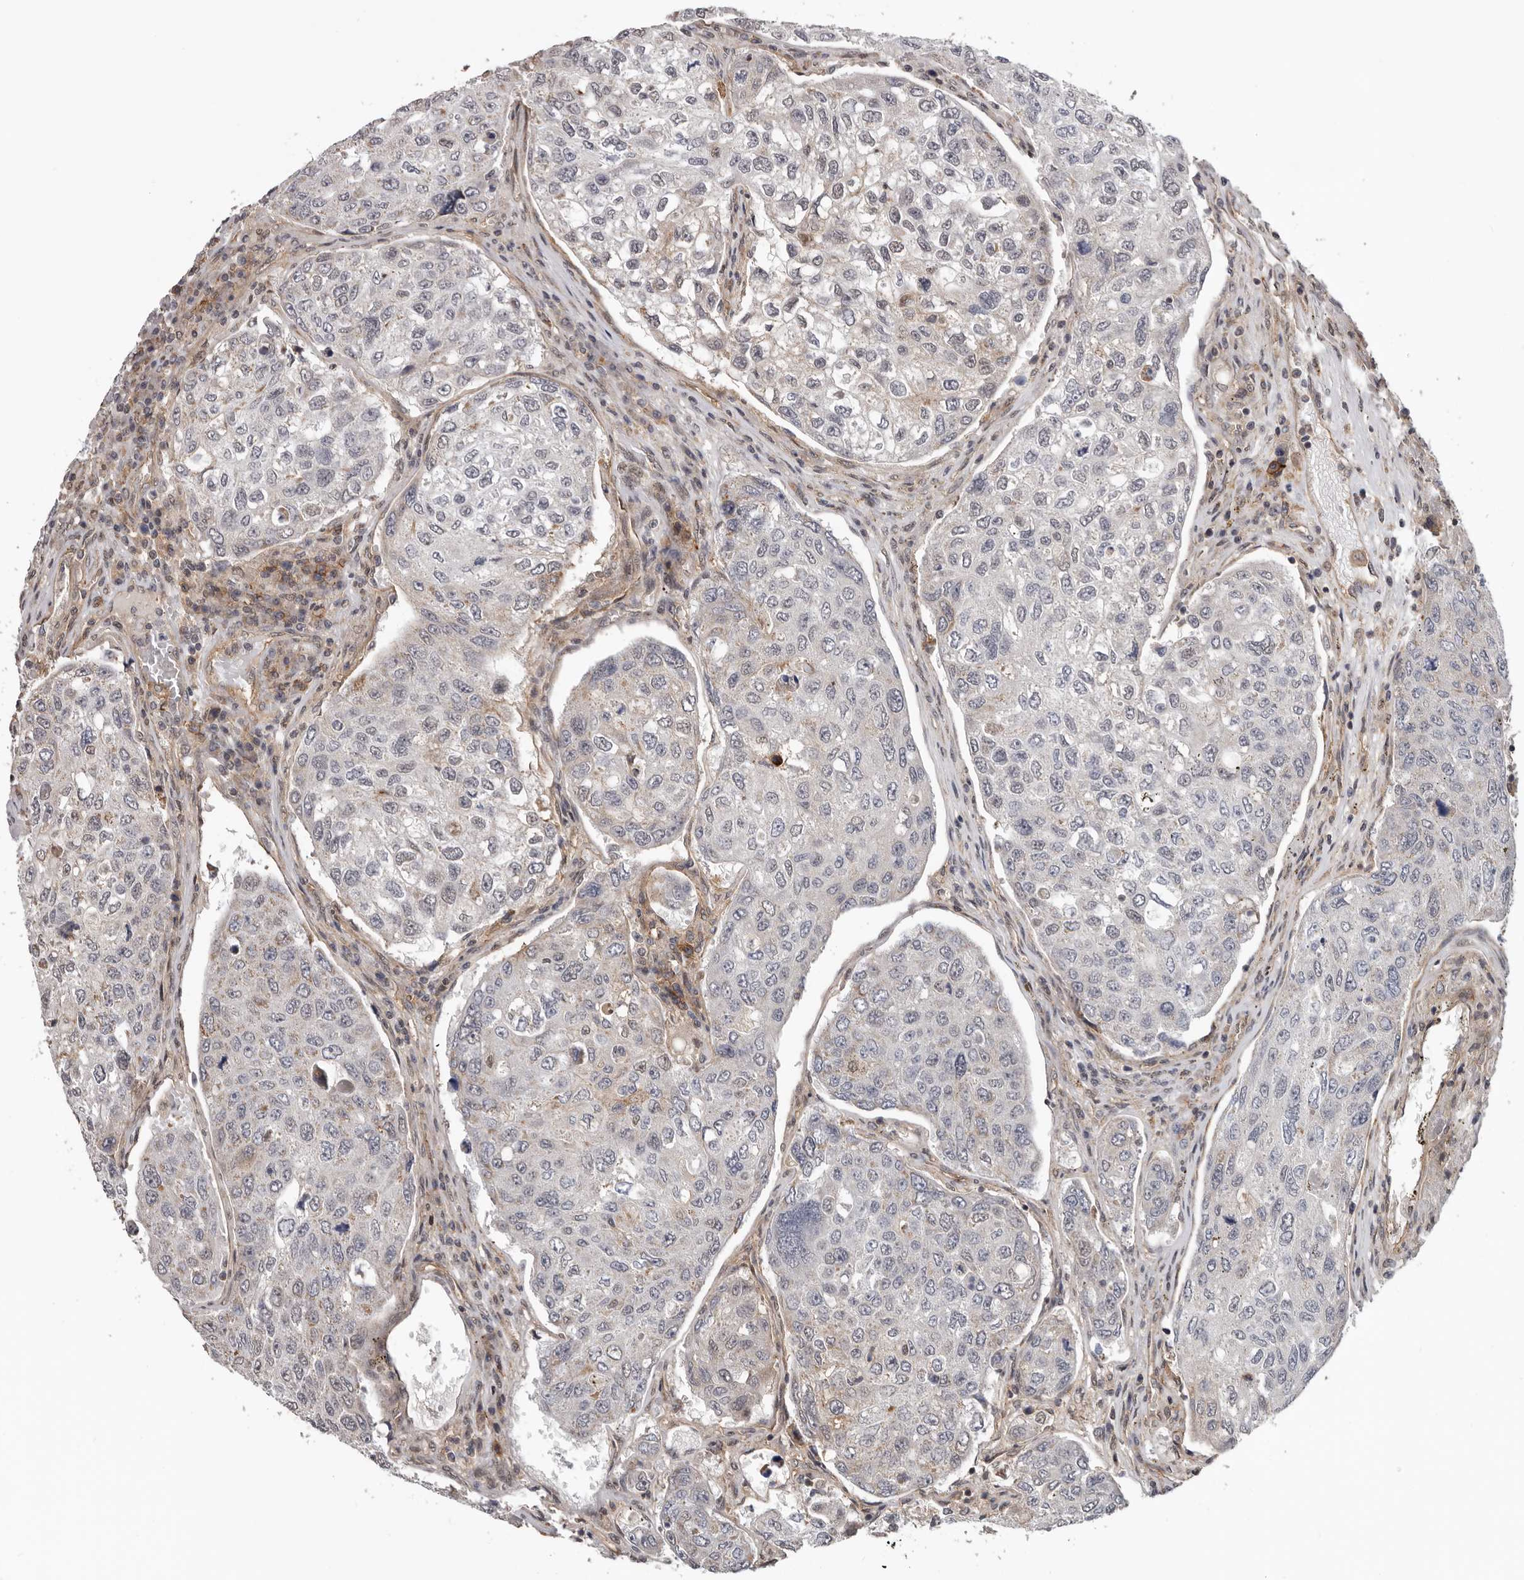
{"staining": {"intensity": "negative", "quantity": "none", "location": "none"}, "tissue": "urothelial cancer", "cell_type": "Tumor cells", "image_type": "cancer", "snomed": [{"axis": "morphology", "description": "Urothelial carcinoma, High grade"}, {"axis": "topography", "description": "Lymph node"}, {"axis": "topography", "description": "Urinary bladder"}], "caption": "Immunohistochemistry of human urothelial cancer reveals no staining in tumor cells.", "gene": "MOGAT2", "patient": {"sex": "male", "age": 51}}